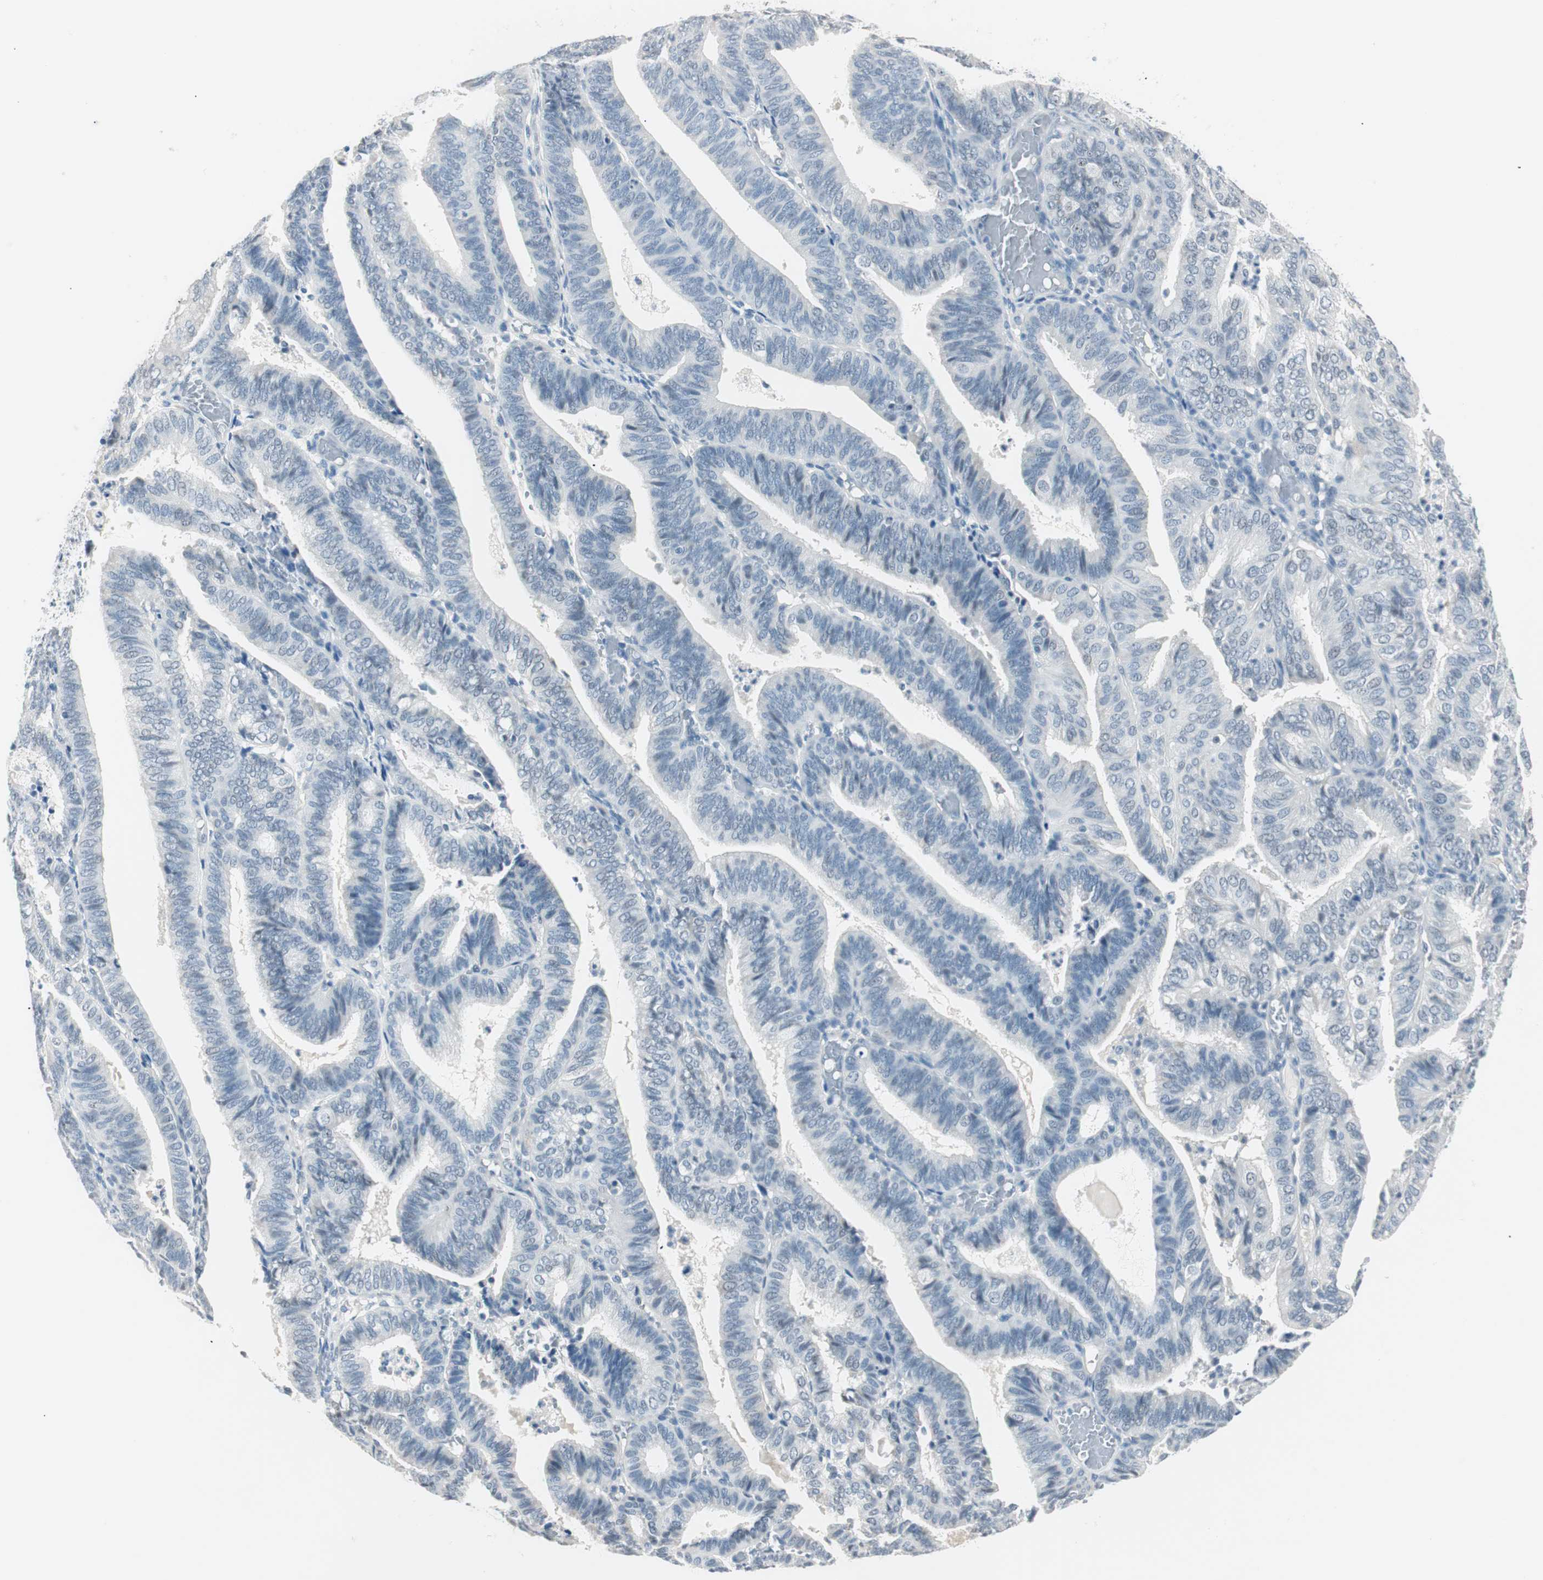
{"staining": {"intensity": "negative", "quantity": "none", "location": "none"}, "tissue": "endometrial cancer", "cell_type": "Tumor cells", "image_type": "cancer", "snomed": [{"axis": "morphology", "description": "Adenocarcinoma, NOS"}, {"axis": "topography", "description": "Uterus"}], "caption": "A micrograph of endometrial cancer (adenocarcinoma) stained for a protein shows no brown staining in tumor cells. (DAB (3,3'-diaminobenzidine) immunohistochemistry (IHC), high magnification).", "gene": "HOXB13", "patient": {"sex": "female", "age": 60}}